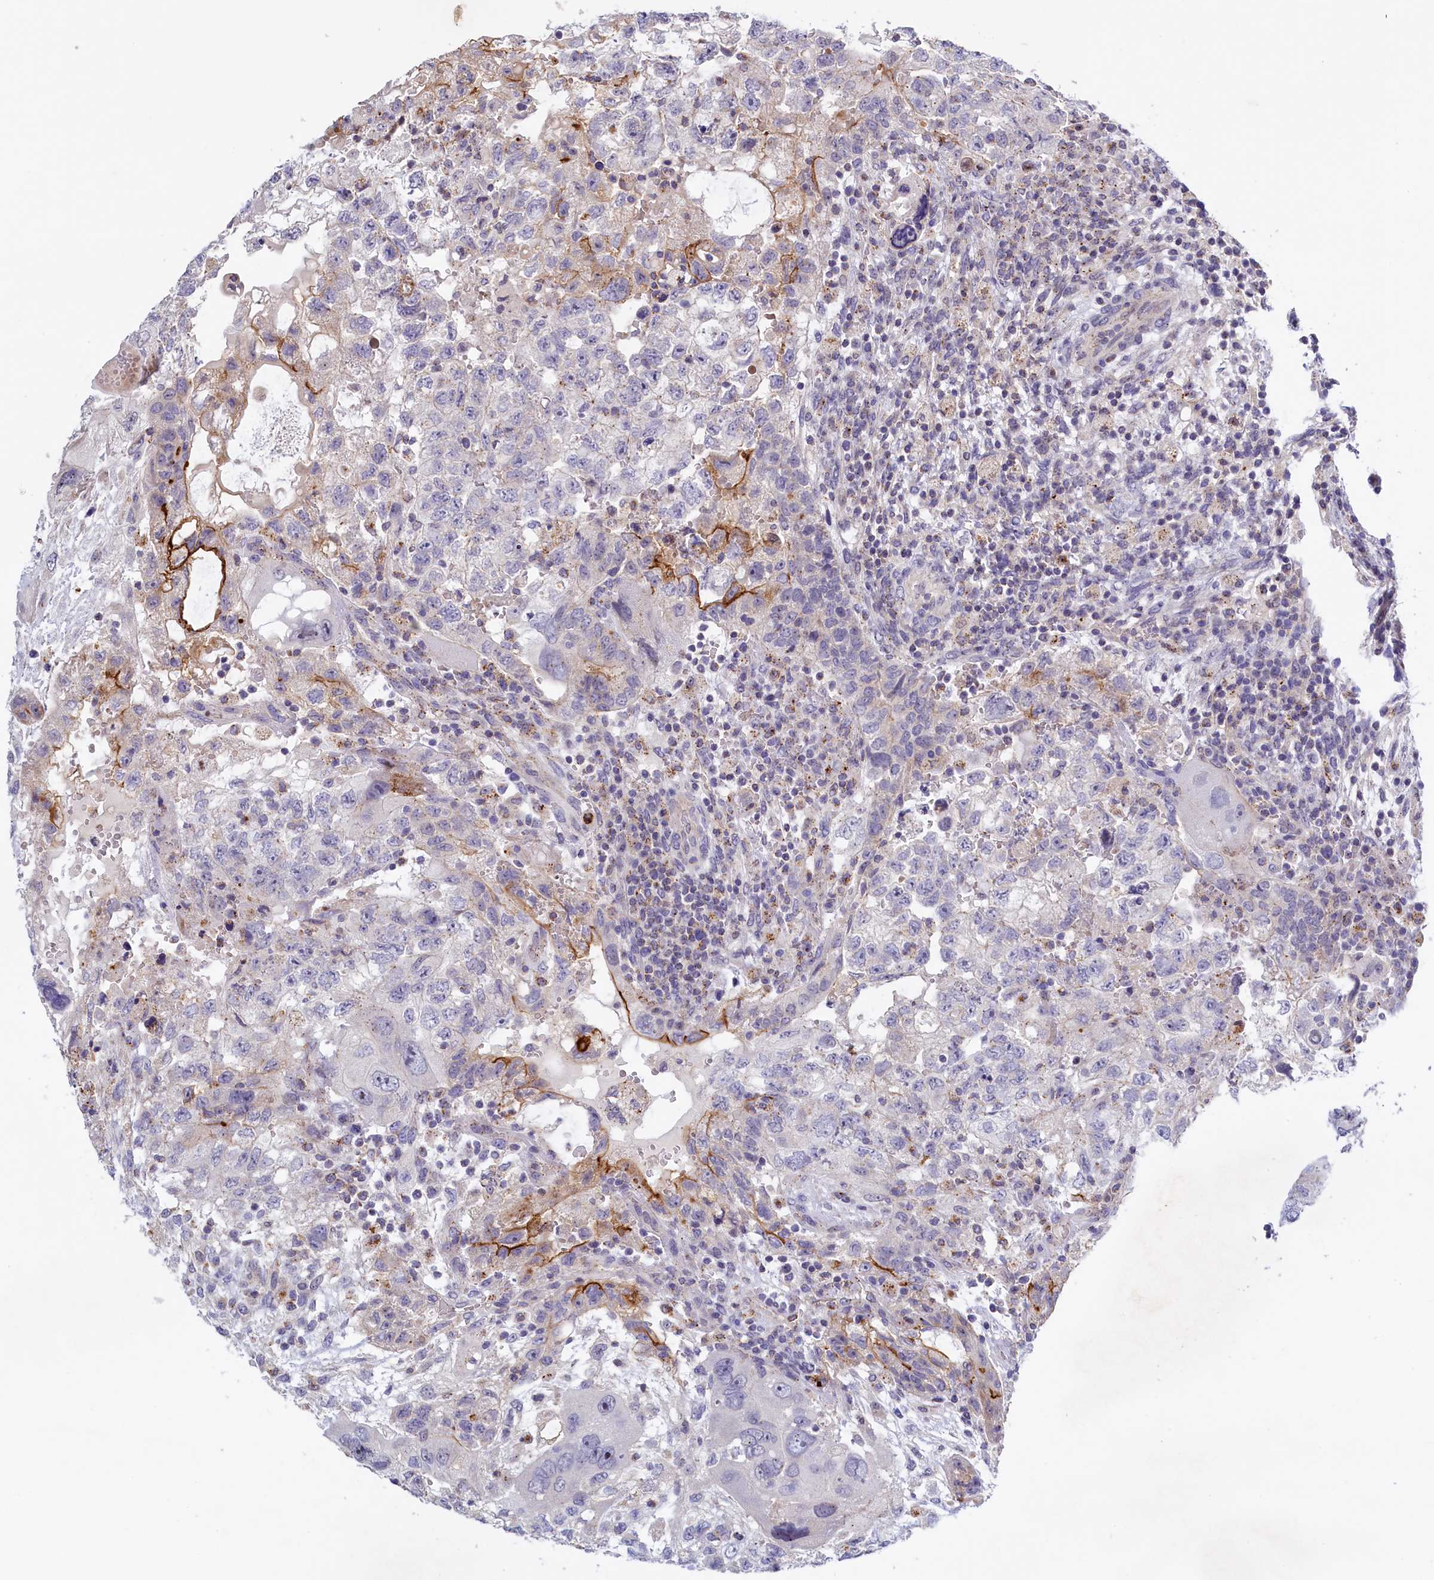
{"staining": {"intensity": "negative", "quantity": "none", "location": "none"}, "tissue": "testis cancer", "cell_type": "Tumor cells", "image_type": "cancer", "snomed": [{"axis": "morphology", "description": "Carcinoma, Embryonal, NOS"}, {"axis": "topography", "description": "Testis"}], "caption": "This is an IHC histopathology image of embryonal carcinoma (testis). There is no expression in tumor cells.", "gene": "HYKK", "patient": {"sex": "male", "age": 36}}